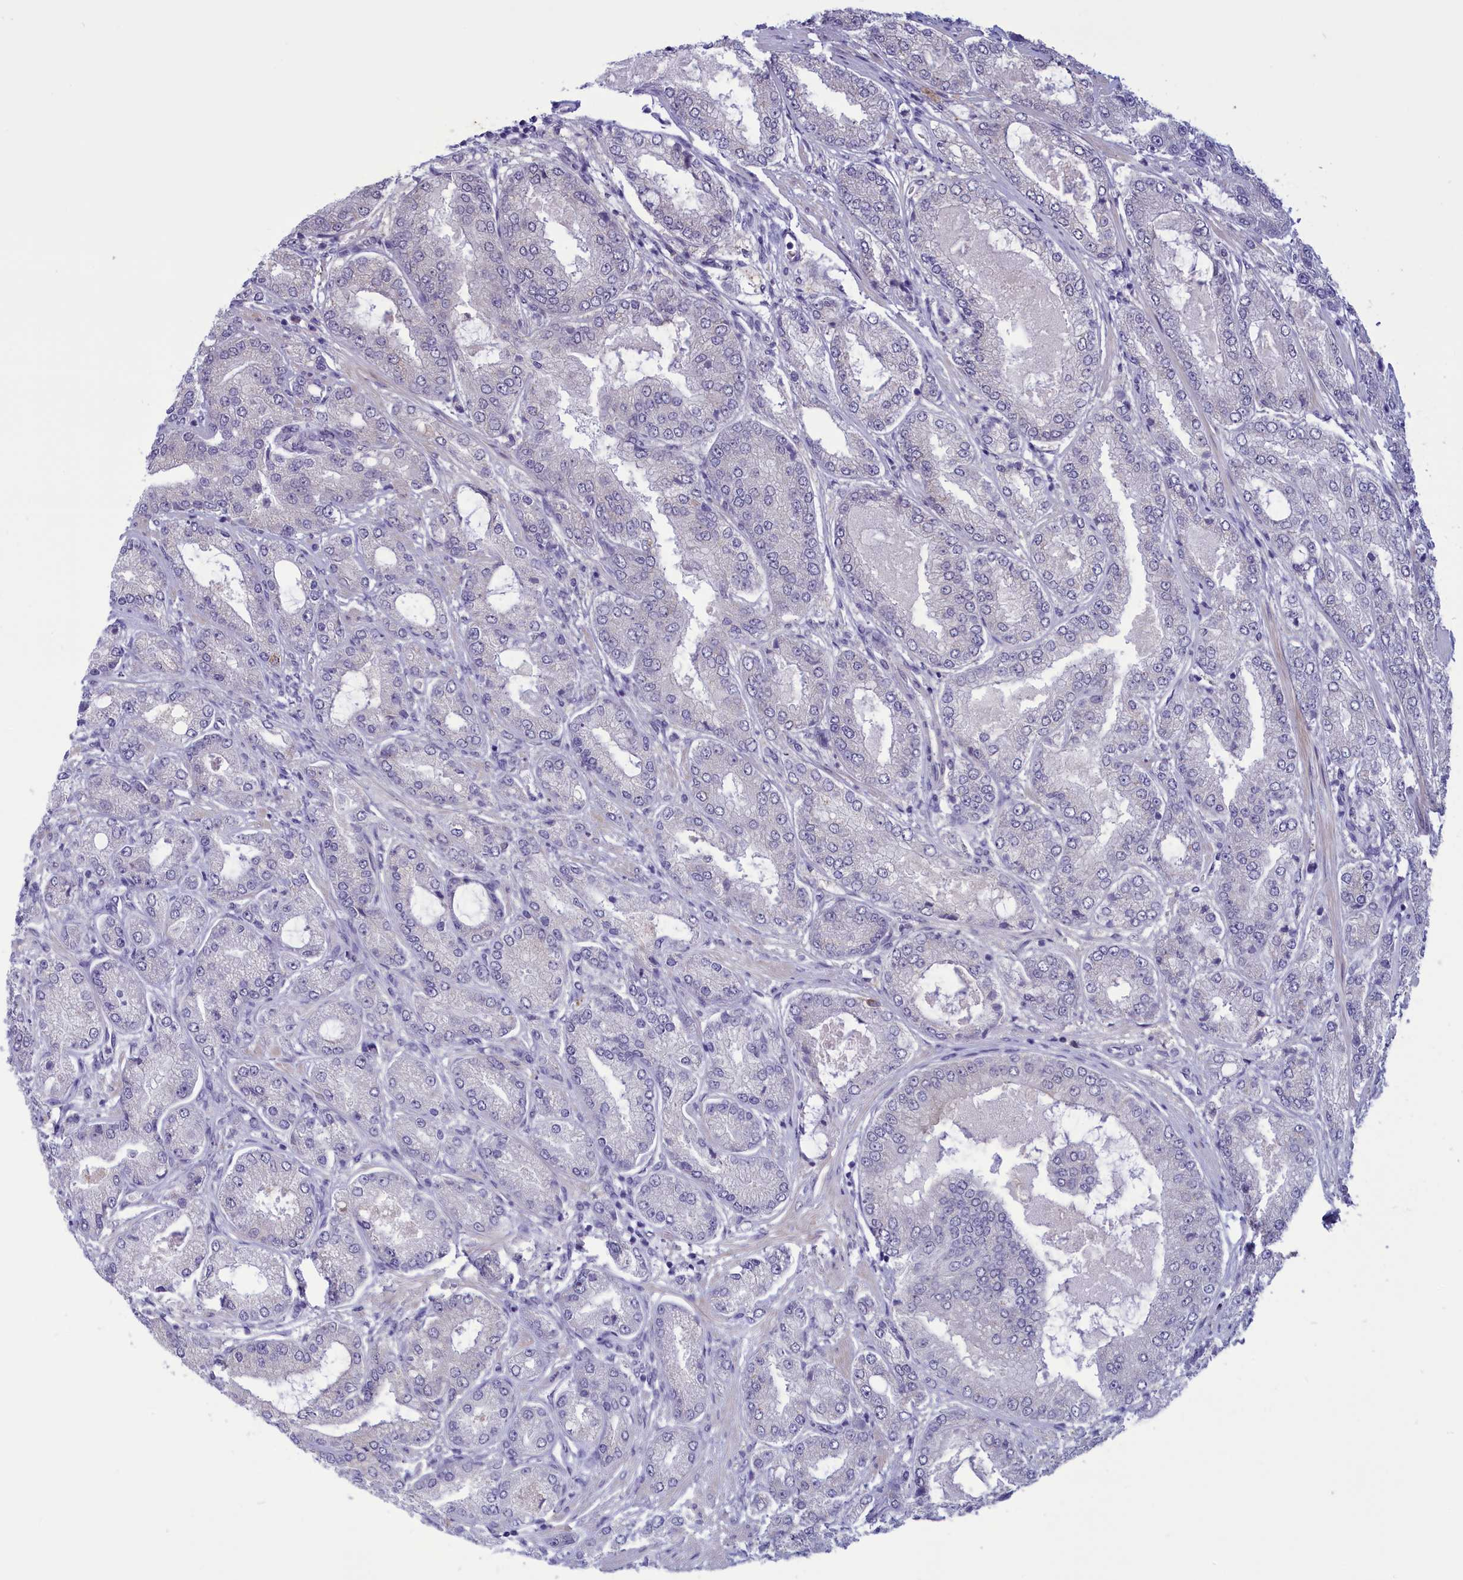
{"staining": {"intensity": "negative", "quantity": "none", "location": "none"}, "tissue": "prostate cancer", "cell_type": "Tumor cells", "image_type": "cancer", "snomed": [{"axis": "morphology", "description": "Adenocarcinoma, High grade"}, {"axis": "topography", "description": "Prostate"}], "caption": "An immunohistochemistry photomicrograph of prostate cancer (high-grade adenocarcinoma) is shown. There is no staining in tumor cells of prostate cancer (high-grade adenocarcinoma). Brightfield microscopy of IHC stained with DAB (3,3'-diaminobenzidine) (brown) and hematoxylin (blue), captured at high magnification.", "gene": "ELOA2", "patient": {"sex": "male", "age": 71}}